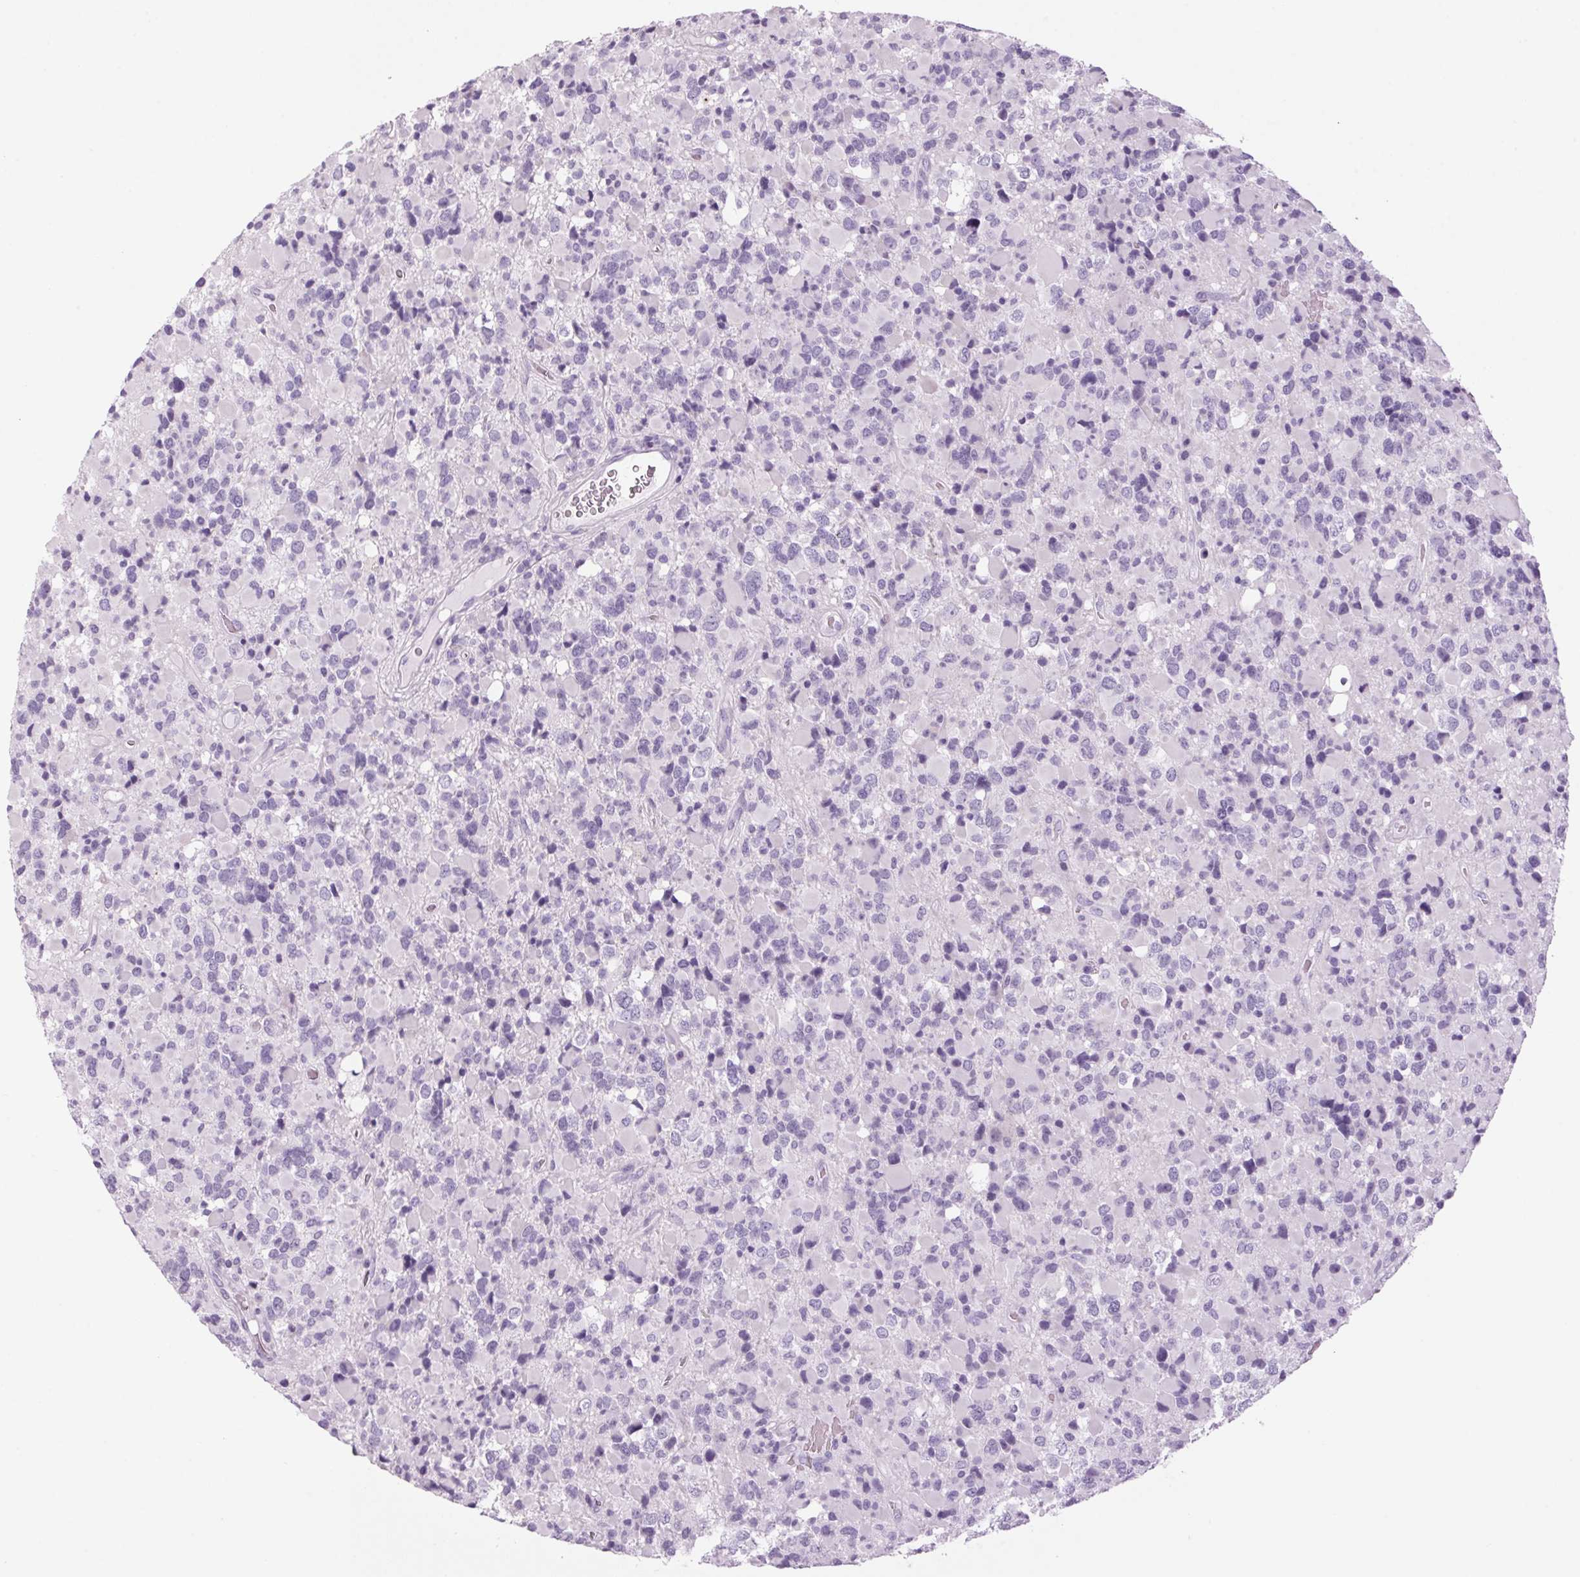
{"staining": {"intensity": "negative", "quantity": "none", "location": "none"}, "tissue": "glioma", "cell_type": "Tumor cells", "image_type": "cancer", "snomed": [{"axis": "morphology", "description": "Glioma, malignant, High grade"}, {"axis": "topography", "description": "Brain"}], "caption": "Immunohistochemistry (IHC) of malignant high-grade glioma exhibits no positivity in tumor cells. (DAB immunohistochemistry, high magnification).", "gene": "PPP1R1A", "patient": {"sex": "female", "age": 40}}